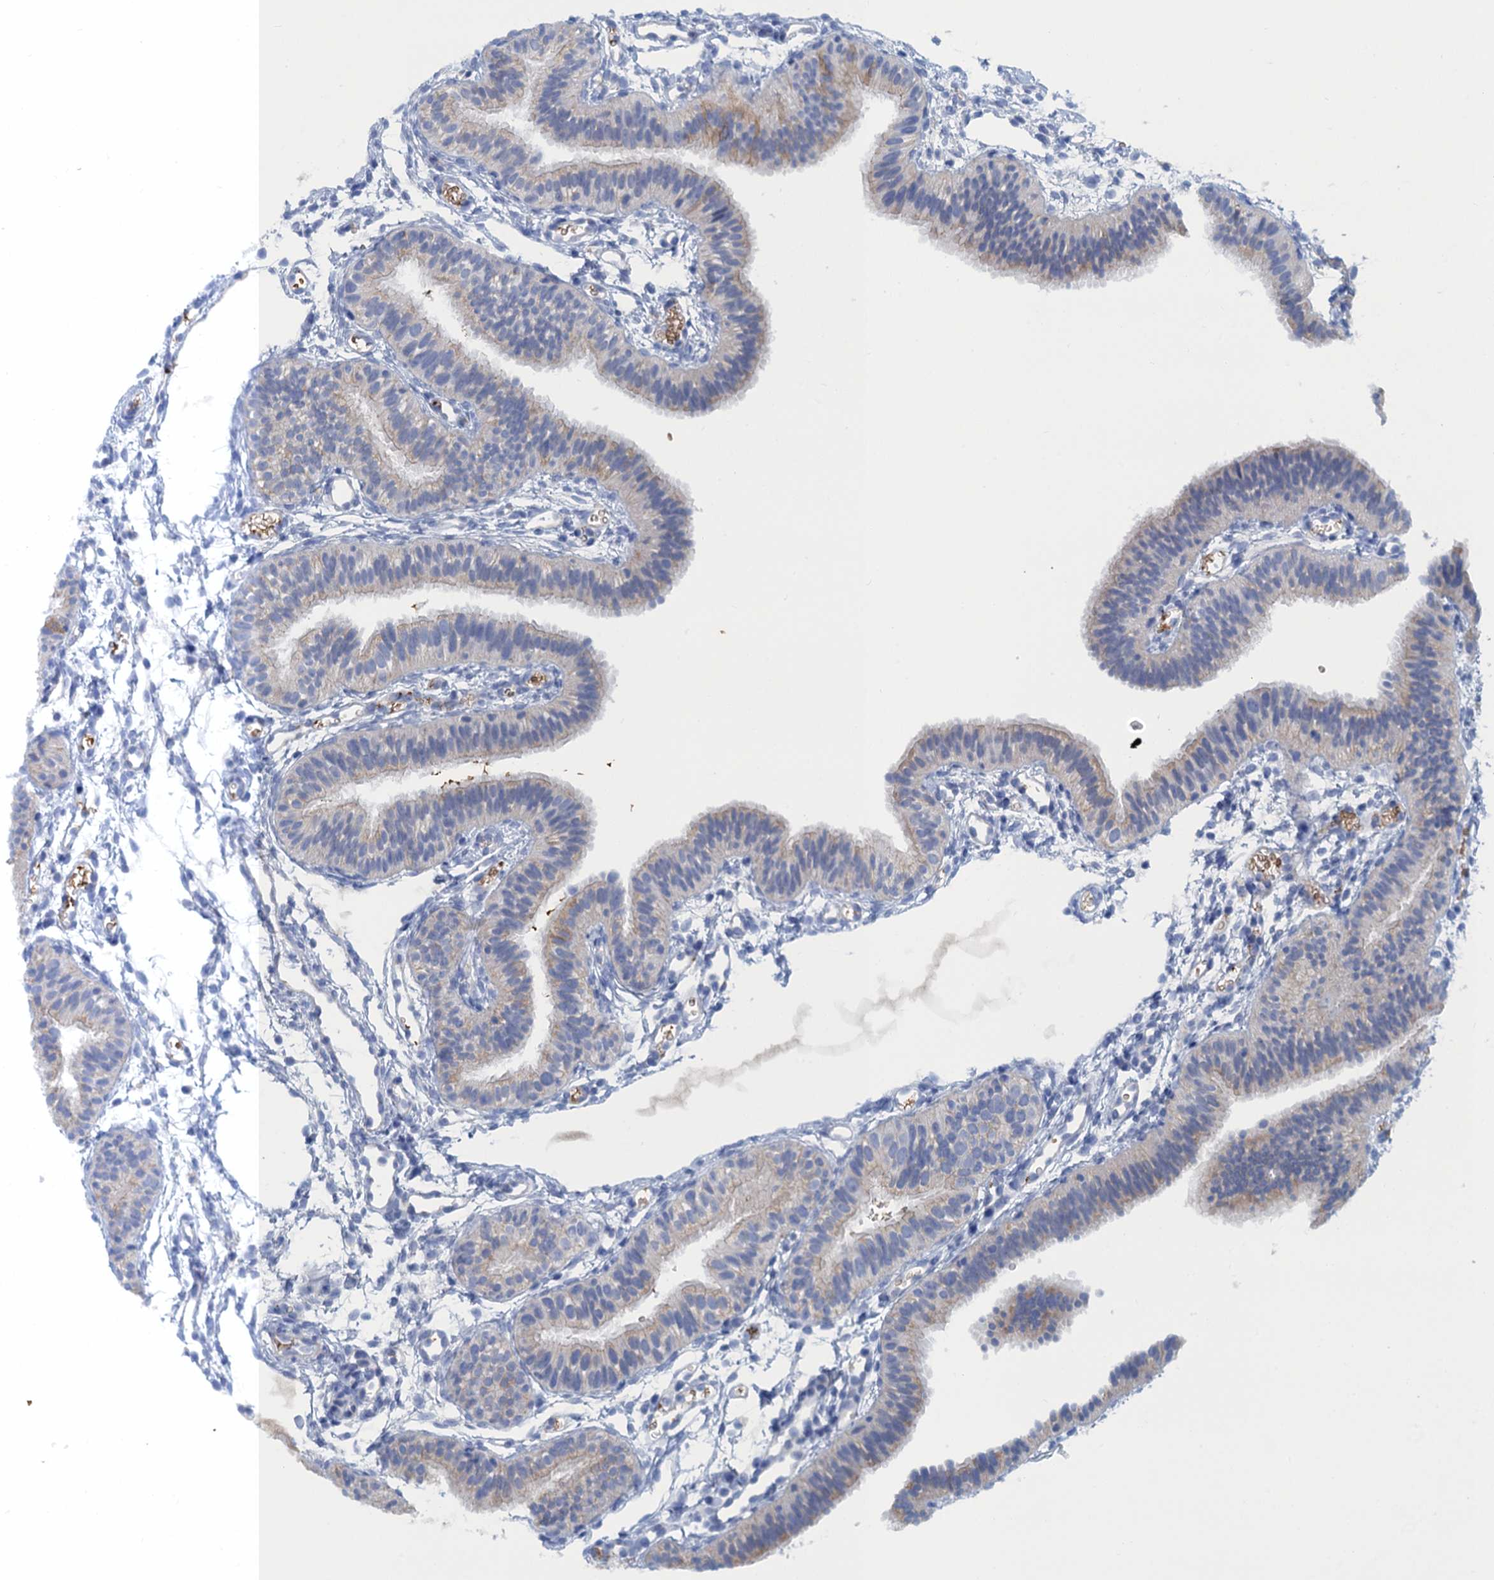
{"staining": {"intensity": "weak", "quantity": "25%-75%", "location": "cytoplasmic/membranous"}, "tissue": "fallopian tube", "cell_type": "Glandular cells", "image_type": "normal", "snomed": [{"axis": "morphology", "description": "Normal tissue, NOS"}, {"axis": "topography", "description": "Fallopian tube"}], "caption": "A low amount of weak cytoplasmic/membranous positivity is appreciated in about 25%-75% of glandular cells in normal fallopian tube. The protein of interest is stained brown, and the nuclei are stained in blue (DAB (3,3'-diaminobenzidine) IHC with brightfield microscopy, high magnification).", "gene": "MYADML2", "patient": {"sex": "female", "age": 35}}